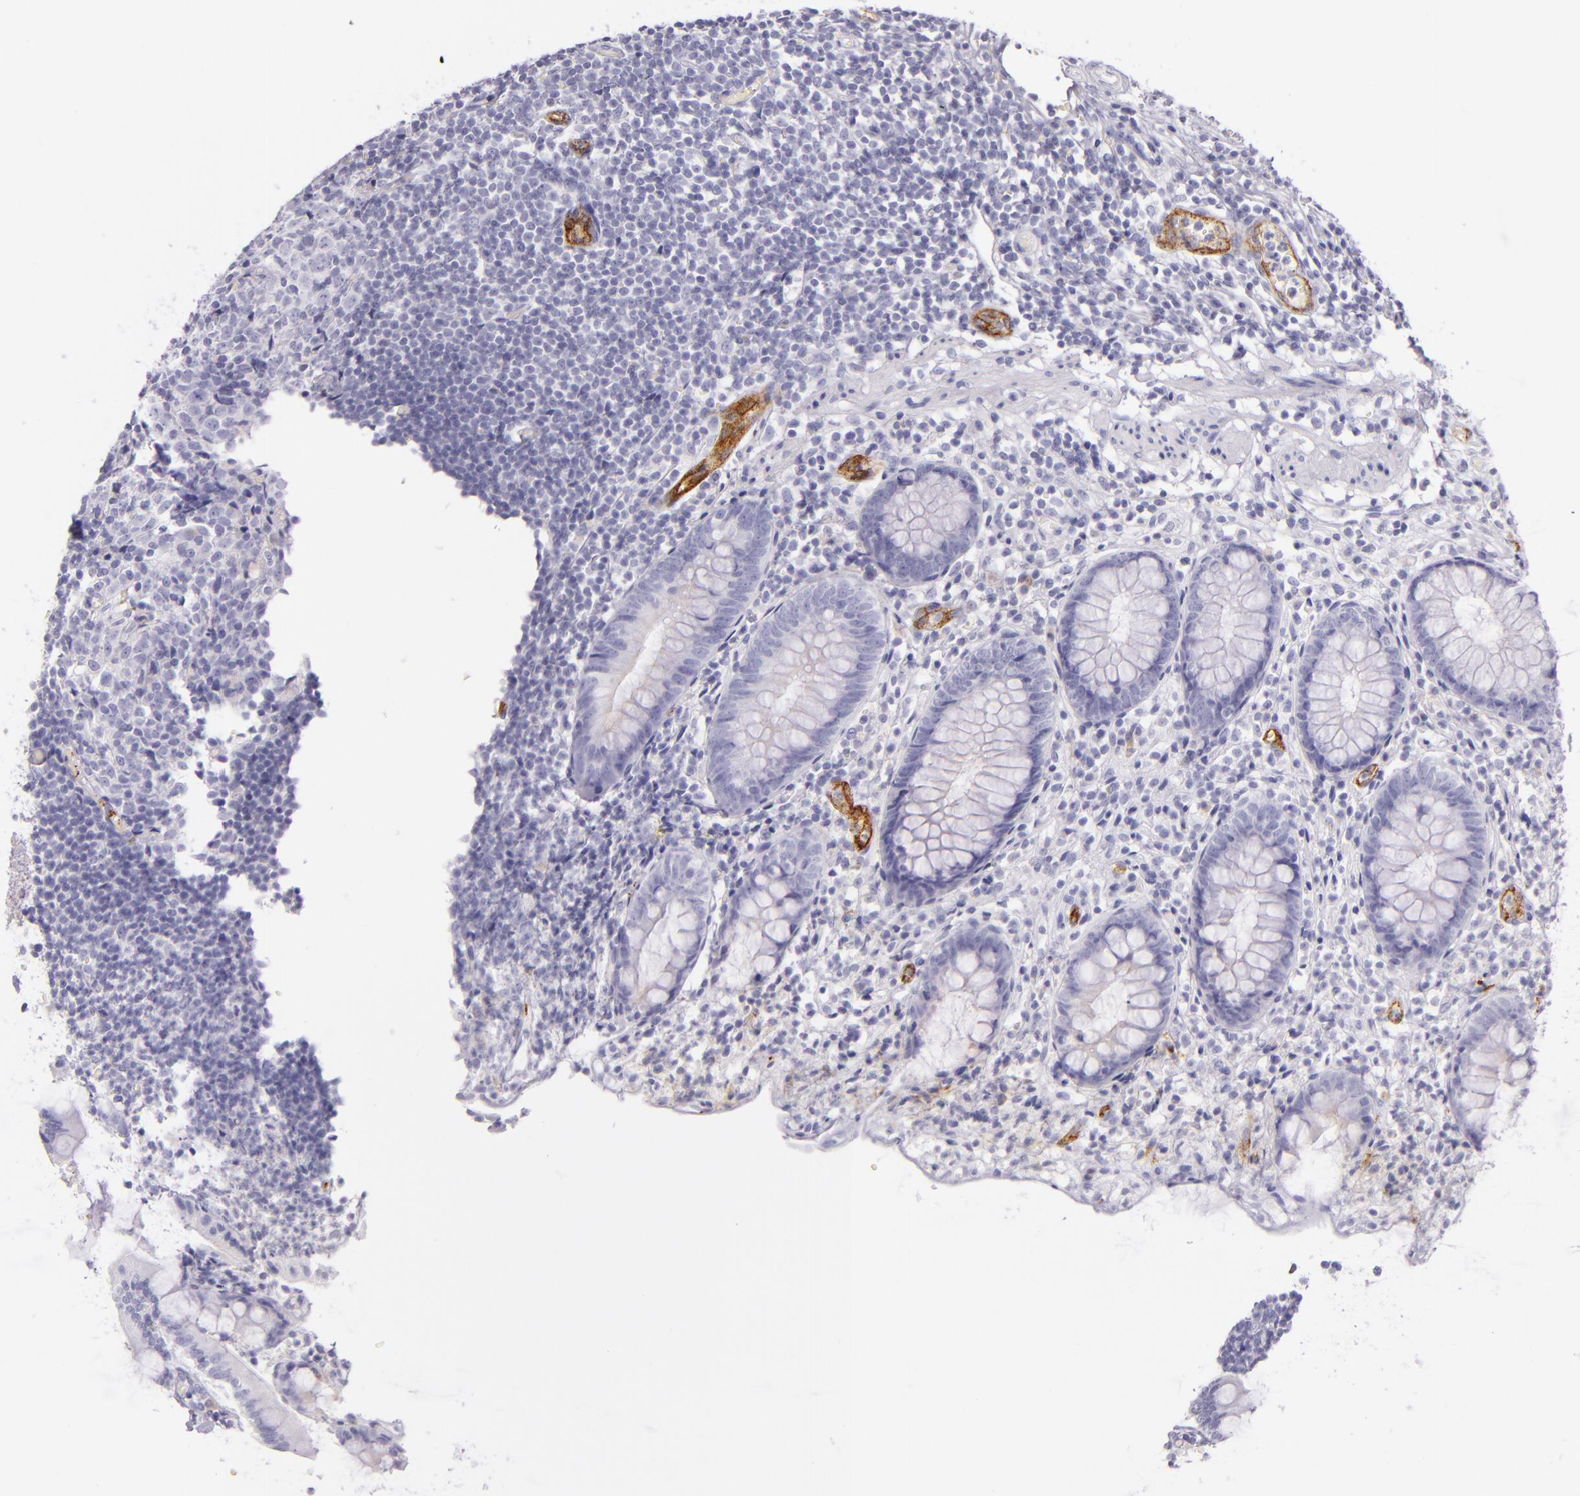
{"staining": {"intensity": "negative", "quantity": "none", "location": "none"}, "tissue": "appendix", "cell_type": "Glandular cells", "image_type": "normal", "snomed": [{"axis": "morphology", "description": "Normal tissue, NOS"}, {"axis": "topography", "description": "Appendix"}], "caption": "Immunohistochemical staining of unremarkable appendix exhibits no significant staining in glandular cells.", "gene": "SELP", "patient": {"sex": "male", "age": 38}}